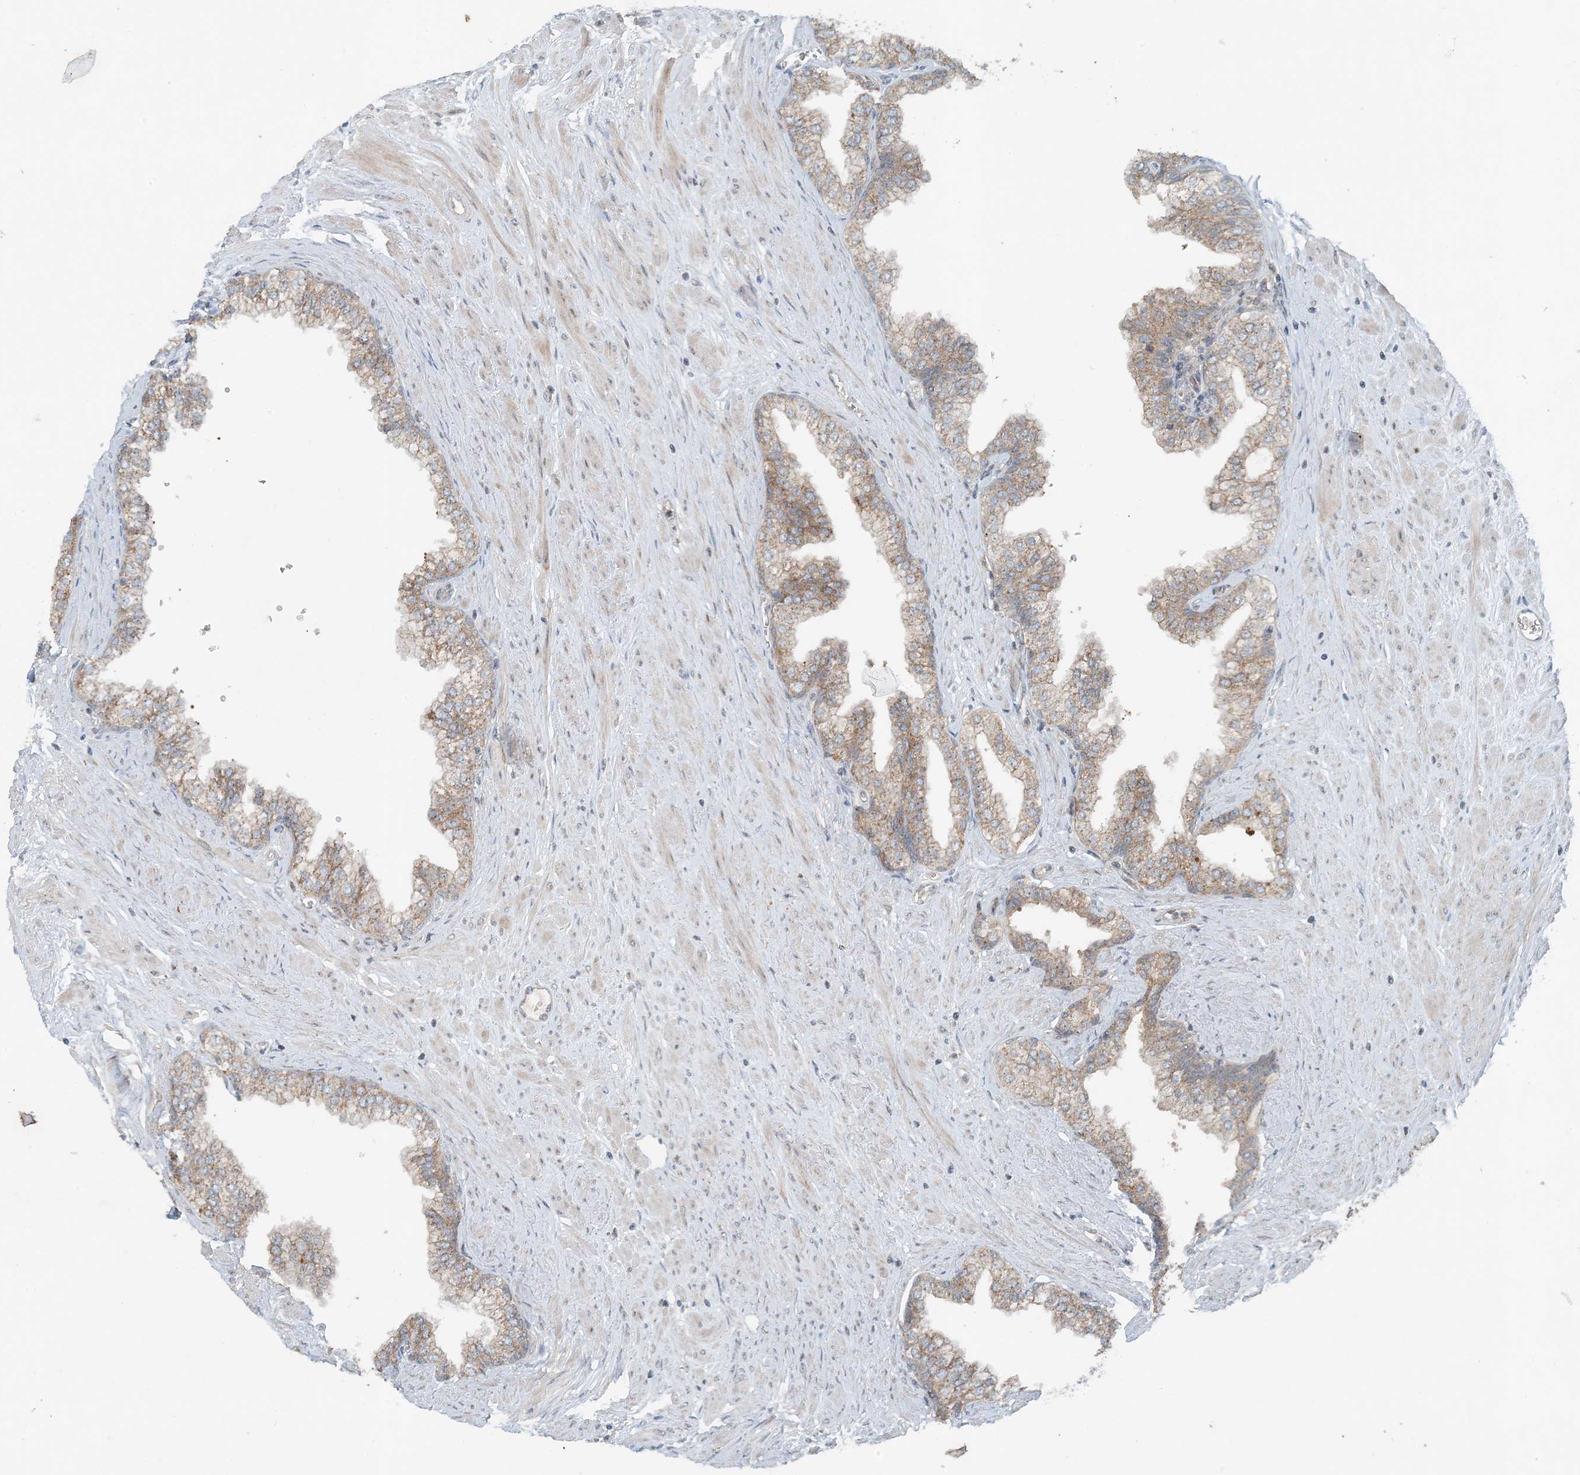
{"staining": {"intensity": "moderate", "quantity": ">75%", "location": "cytoplasmic/membranous"}, "tissue": "prostate", "cell_type": "Glandular cells", "image_type": "normal", "snomed": [{"axis": "morphology", "description": "Normal tissue, NOS"}, {"axis": "morphology", "description": "Urothelial carcinoma, Low grade"}, {"axis": "topography", "description": "Urinary bladder"}, {"axis": "topography", "description": "Prostate"}], "caption": "Approximately >75% of glandular cells in unremarkable human prostate reveal moderate cytoplasmic/membranous protein expression as visualized by brown immunohistochemical staining.", "gene": "MITD1", "patient": {"sex": "male", "age": 60}}